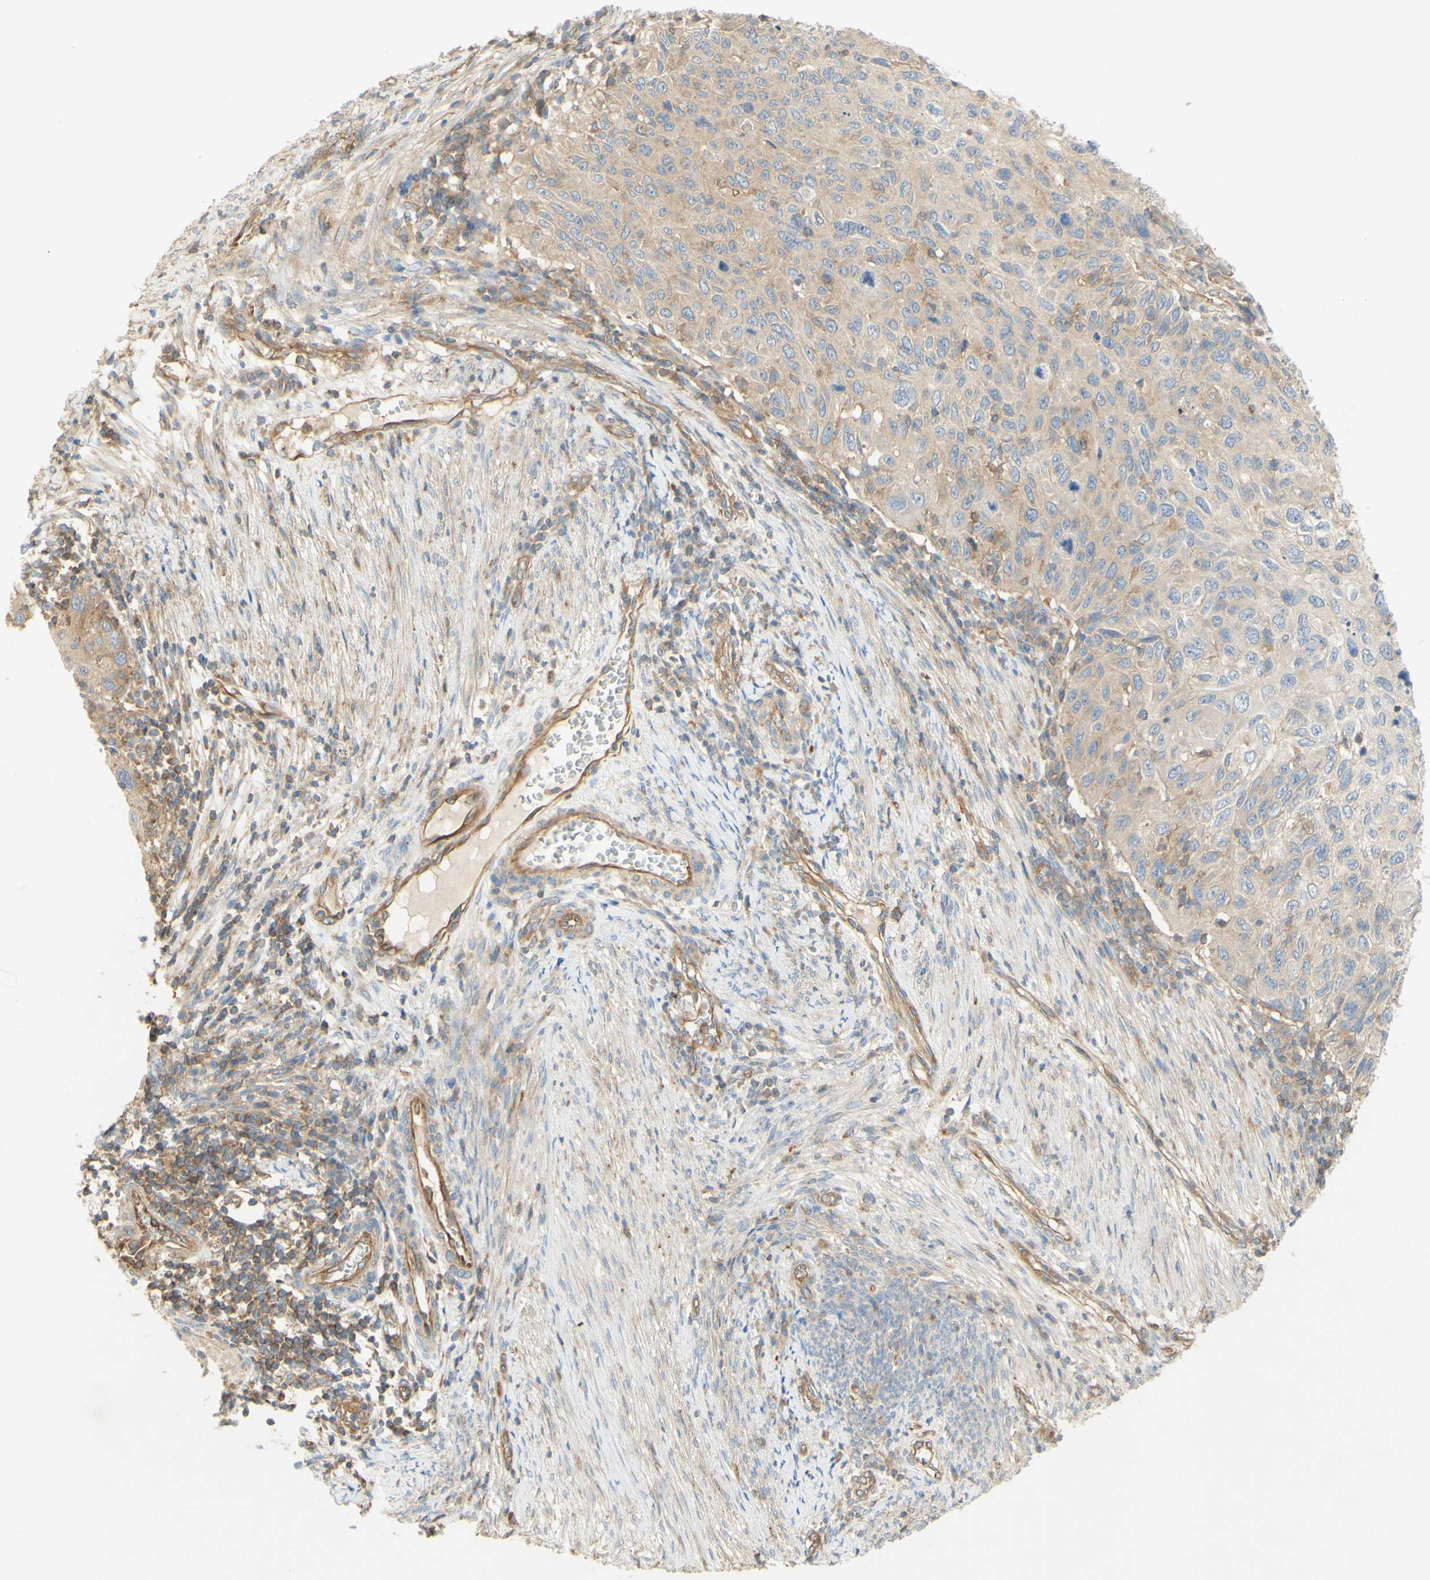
{"staining": {"intensity": "weak", "quantity": ">75%", "location": "cytoplasmic/membranous"}, "tissue": "cervical cancer", "cell_type": "Tumor cells", "image_type": "cancer", "snomed": [{"axis": "morphology", "description": "Squamous cell carcinoma, NOS"}, {"axis": "topography", "description": "Cervix"}], "caption": "Immunohistochemistry (DAB (3,3'-diaminobenzidine)) staining of cervical cancer demonstrates weak cytoplasmic/membranous protein expression in about >75% of tumor cells. (DAB = brown stain, brightfield microscopy at high magnification).", "gene": "IKBKG", "patient": {"sex": "female", "age": 70}}